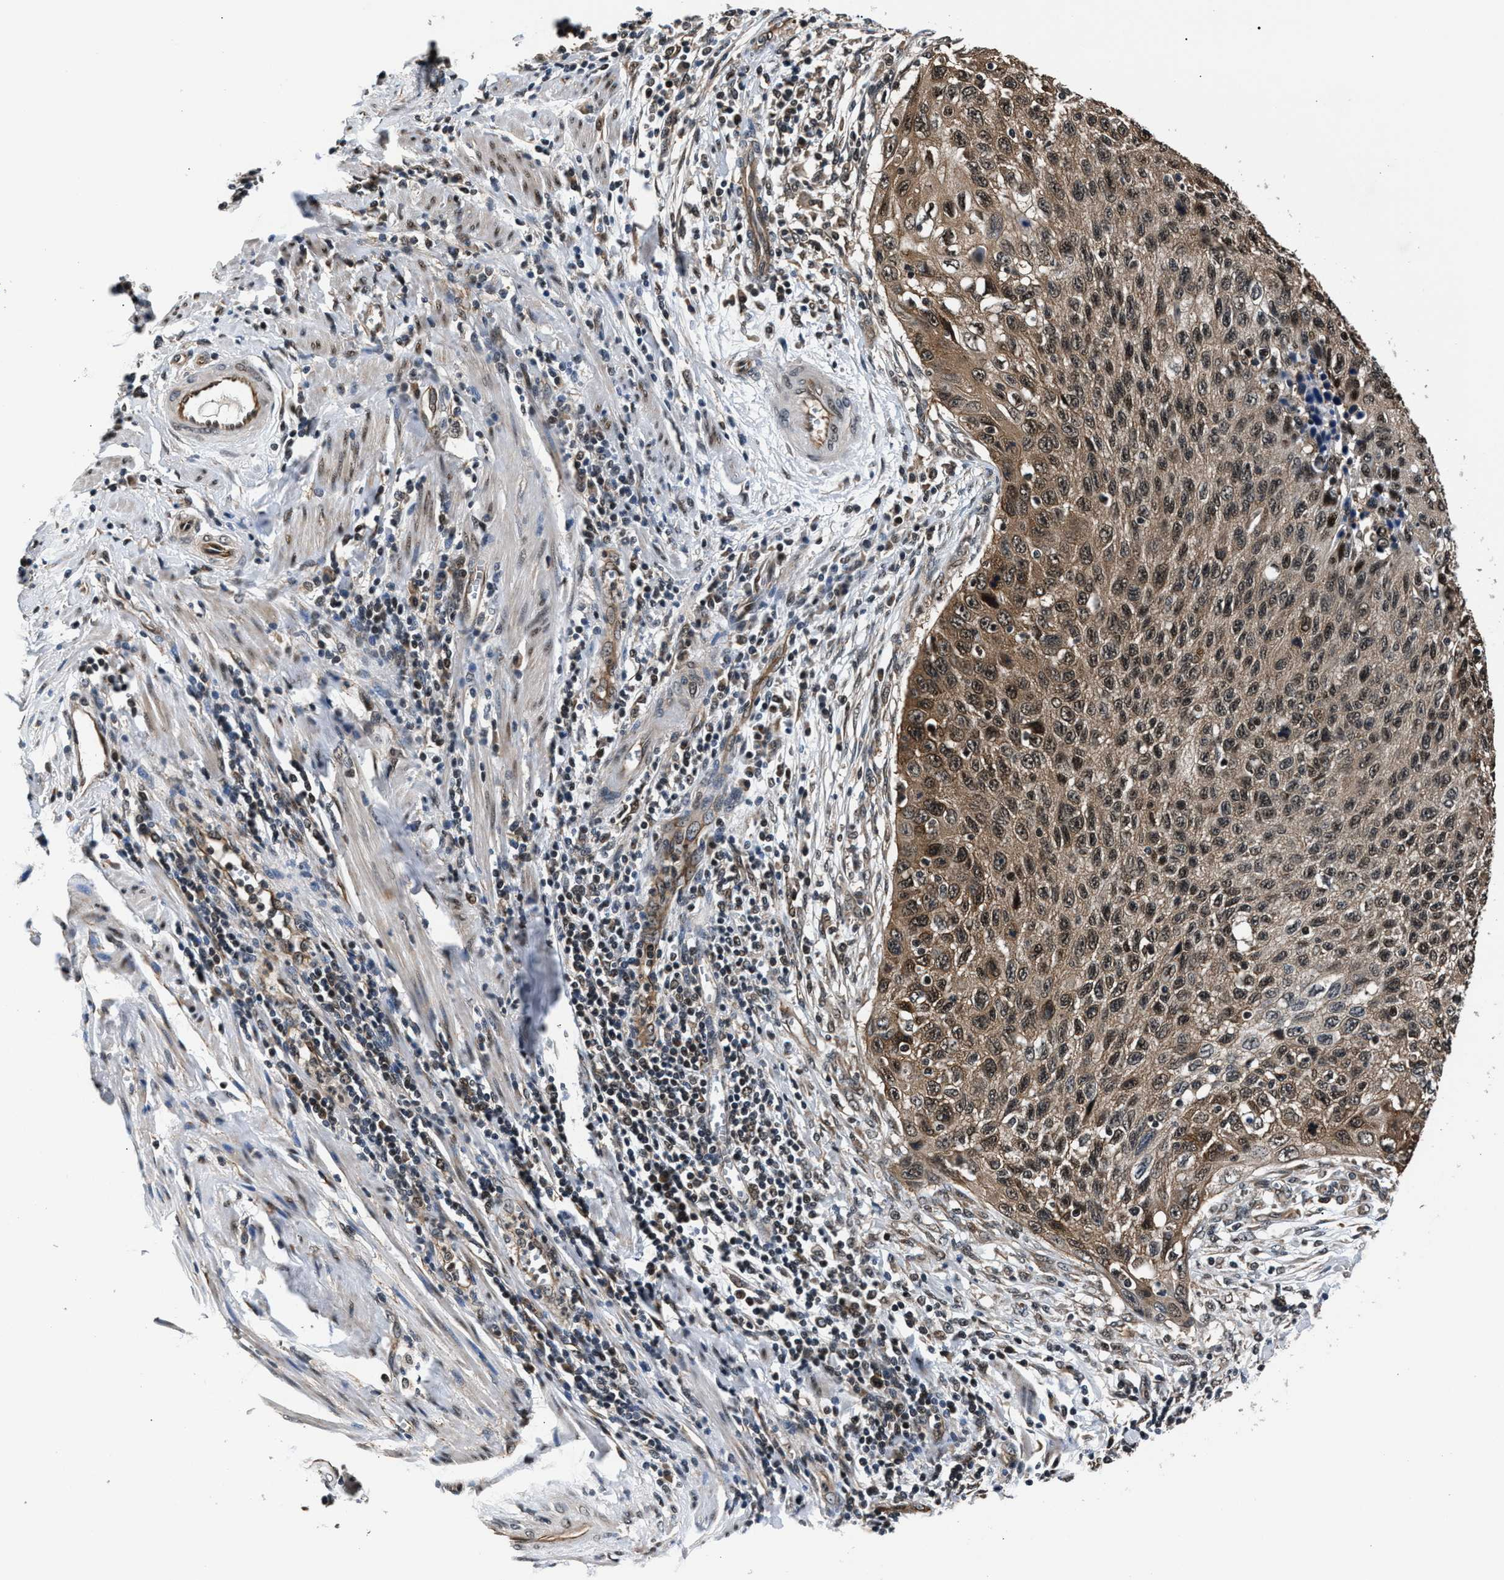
{"staining": {"intensity": "moderate", "quantity": ">75%", "location": "cytoplasmic/membranous,nuclear"}, "tissue": "cervical cancer", "cell_type": "Tumor cells", "image_type": "cancer", "snomed": [{"axis": "morphology", "description": "Squamous cell carcinoma, NOS"}, {"axis": "topography", "description": "Cervix"}], "caption": "Immunohistochemical staining of cervical cancer (squamous cell carcinoma) shows medium levels of moderate cytoplasmic/membranous and nuclear protein staining in about >75% of tumor cells.", "gene": "RBM33", "patient": {"sex": "female", "age": 53}}